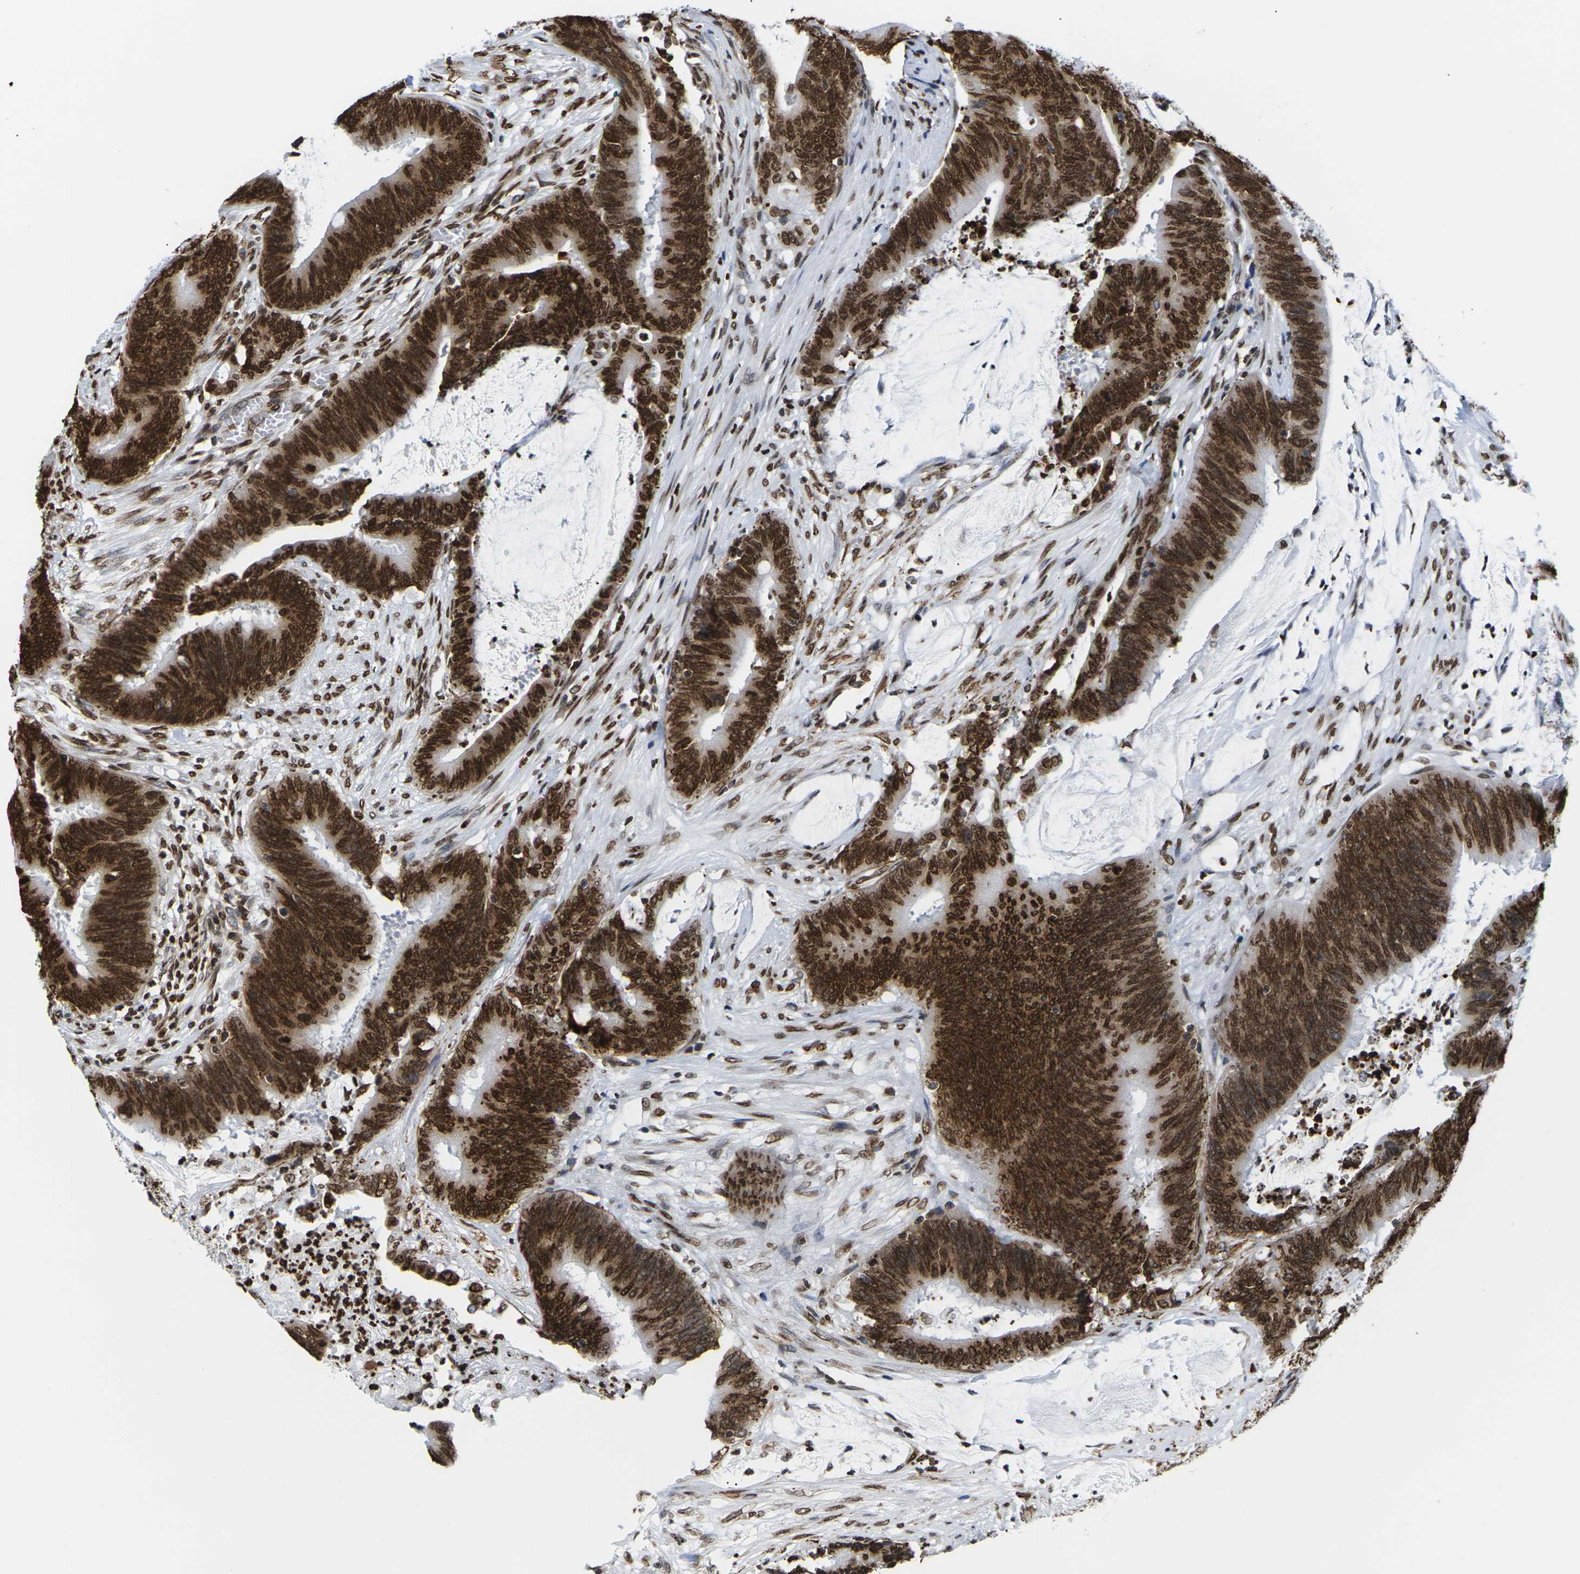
{"staining": {"intensity": "strong", "quantity": ">75%", "location": "cytoplasmic/membranous,nuclear"}, "tissue": "colorectal cancer", "cell_type": "Tumor cells", "image_type": "cancer", "snomed": [{"axis": "morphology", "description": "Adenocarcinoma, NOS"}, {"axis": "topography", "description": "Rectum"}], "caption": "Tumor cells display high levels of strong cytoplasmic/membranous and nuclear staining in approximately >75% of cells in adenocarcinoma (colorectal).", "gene": "H2AC21", "patient": {"sex": "female", "age": 66}}